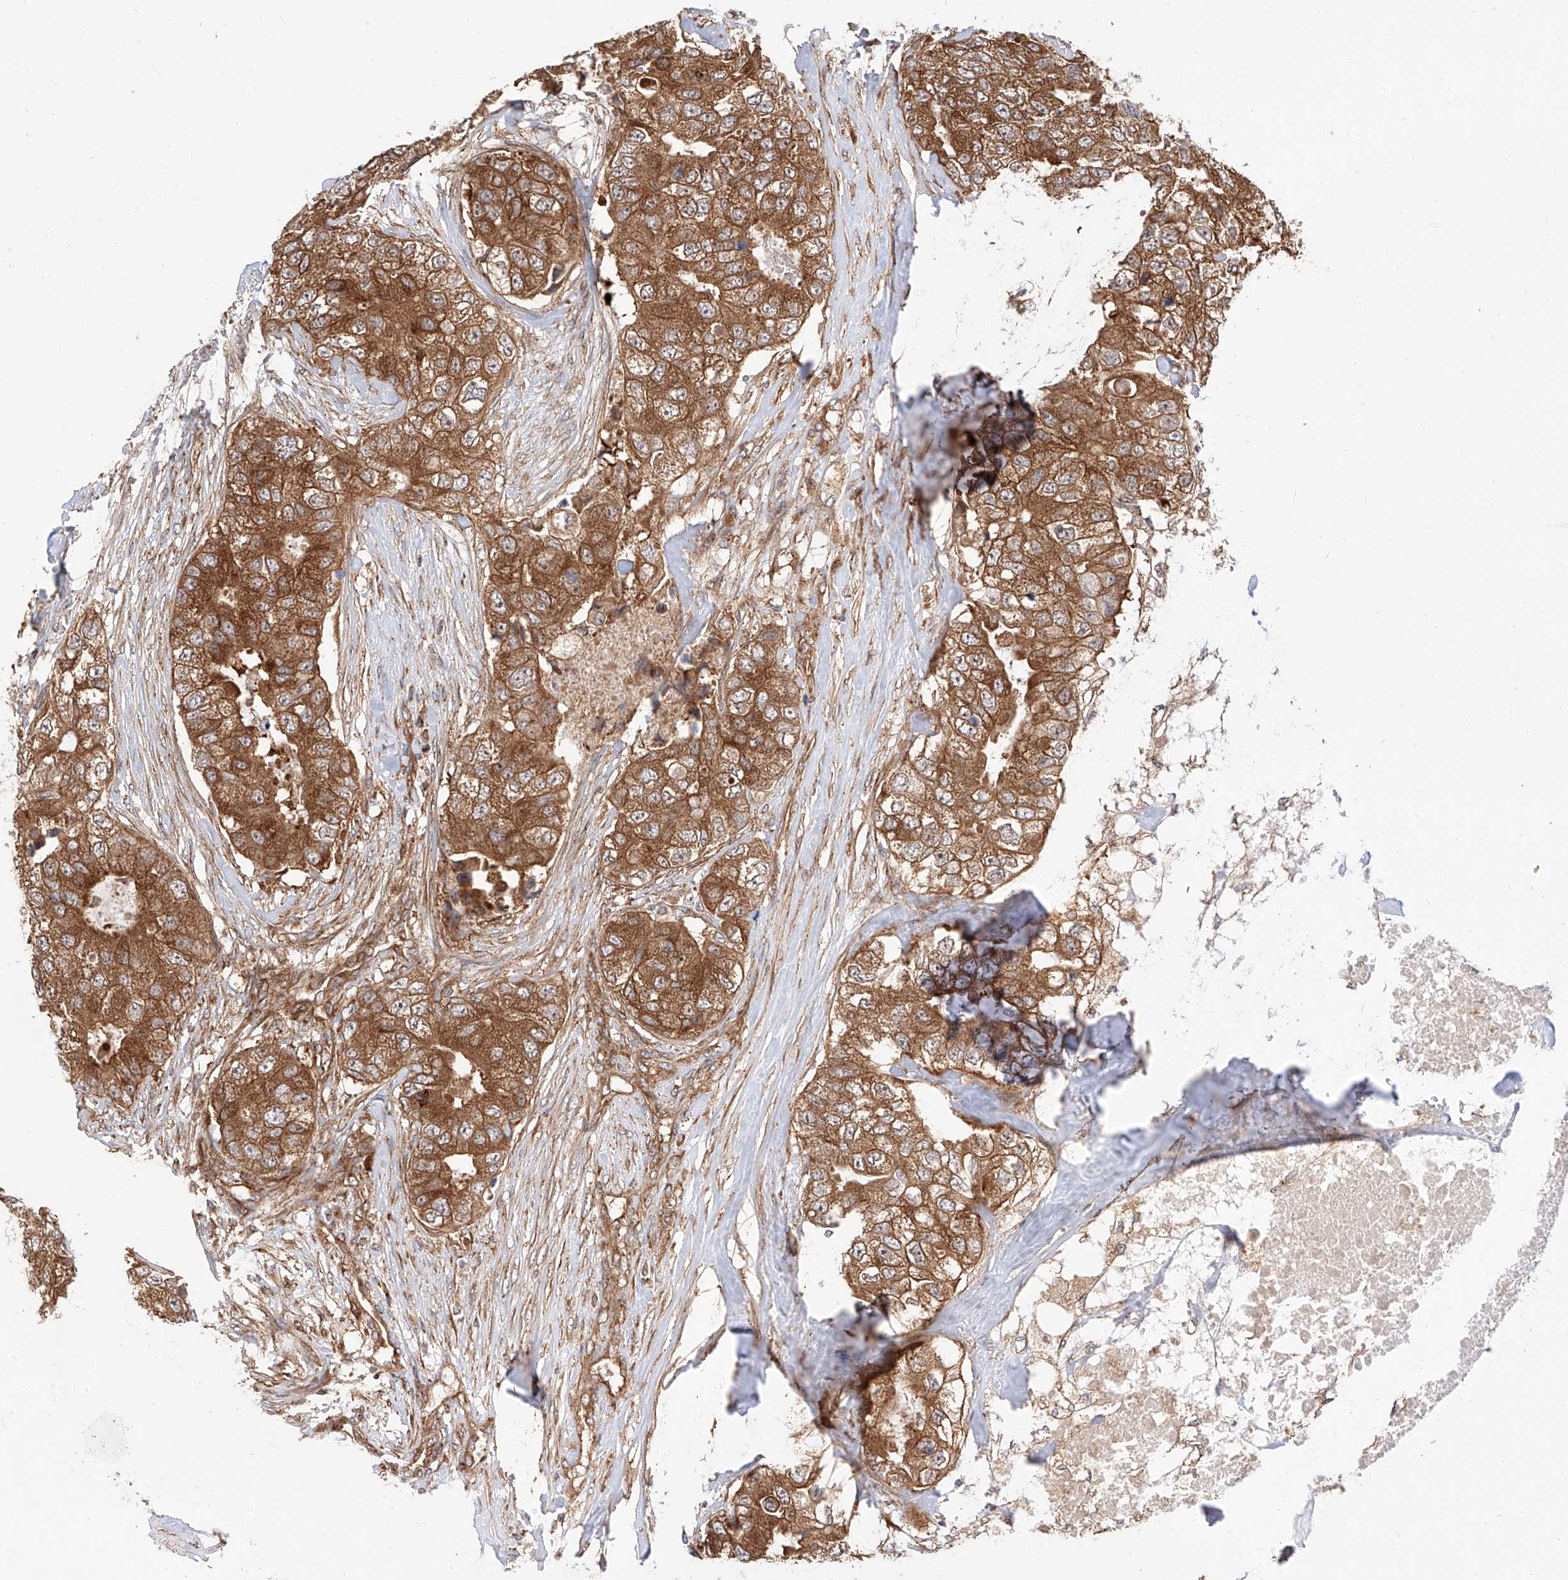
{"staining": {"intensity": "strong", "quantity": ">75%", "location": "cytoplasmic/membranous"}, "tissue": "breast cancer", "cell_type": "Tumor cells", "image_type": "cancer", "snomed": [{"axis": "morphology", "description": "Duct carcinoma"}, {"axis": "topography", "description": "Breast"}], "caption": "Breast intraductal carcinoma stained with DAB IHC demonstrates high levels of strong cytoplasmic/membranous staining in approximately >75% of tumor cells. (IHC, brightfield microscopy, high magnification).", "gene": "ISCA2", "patient": {"sex": "female", "age": 62}}